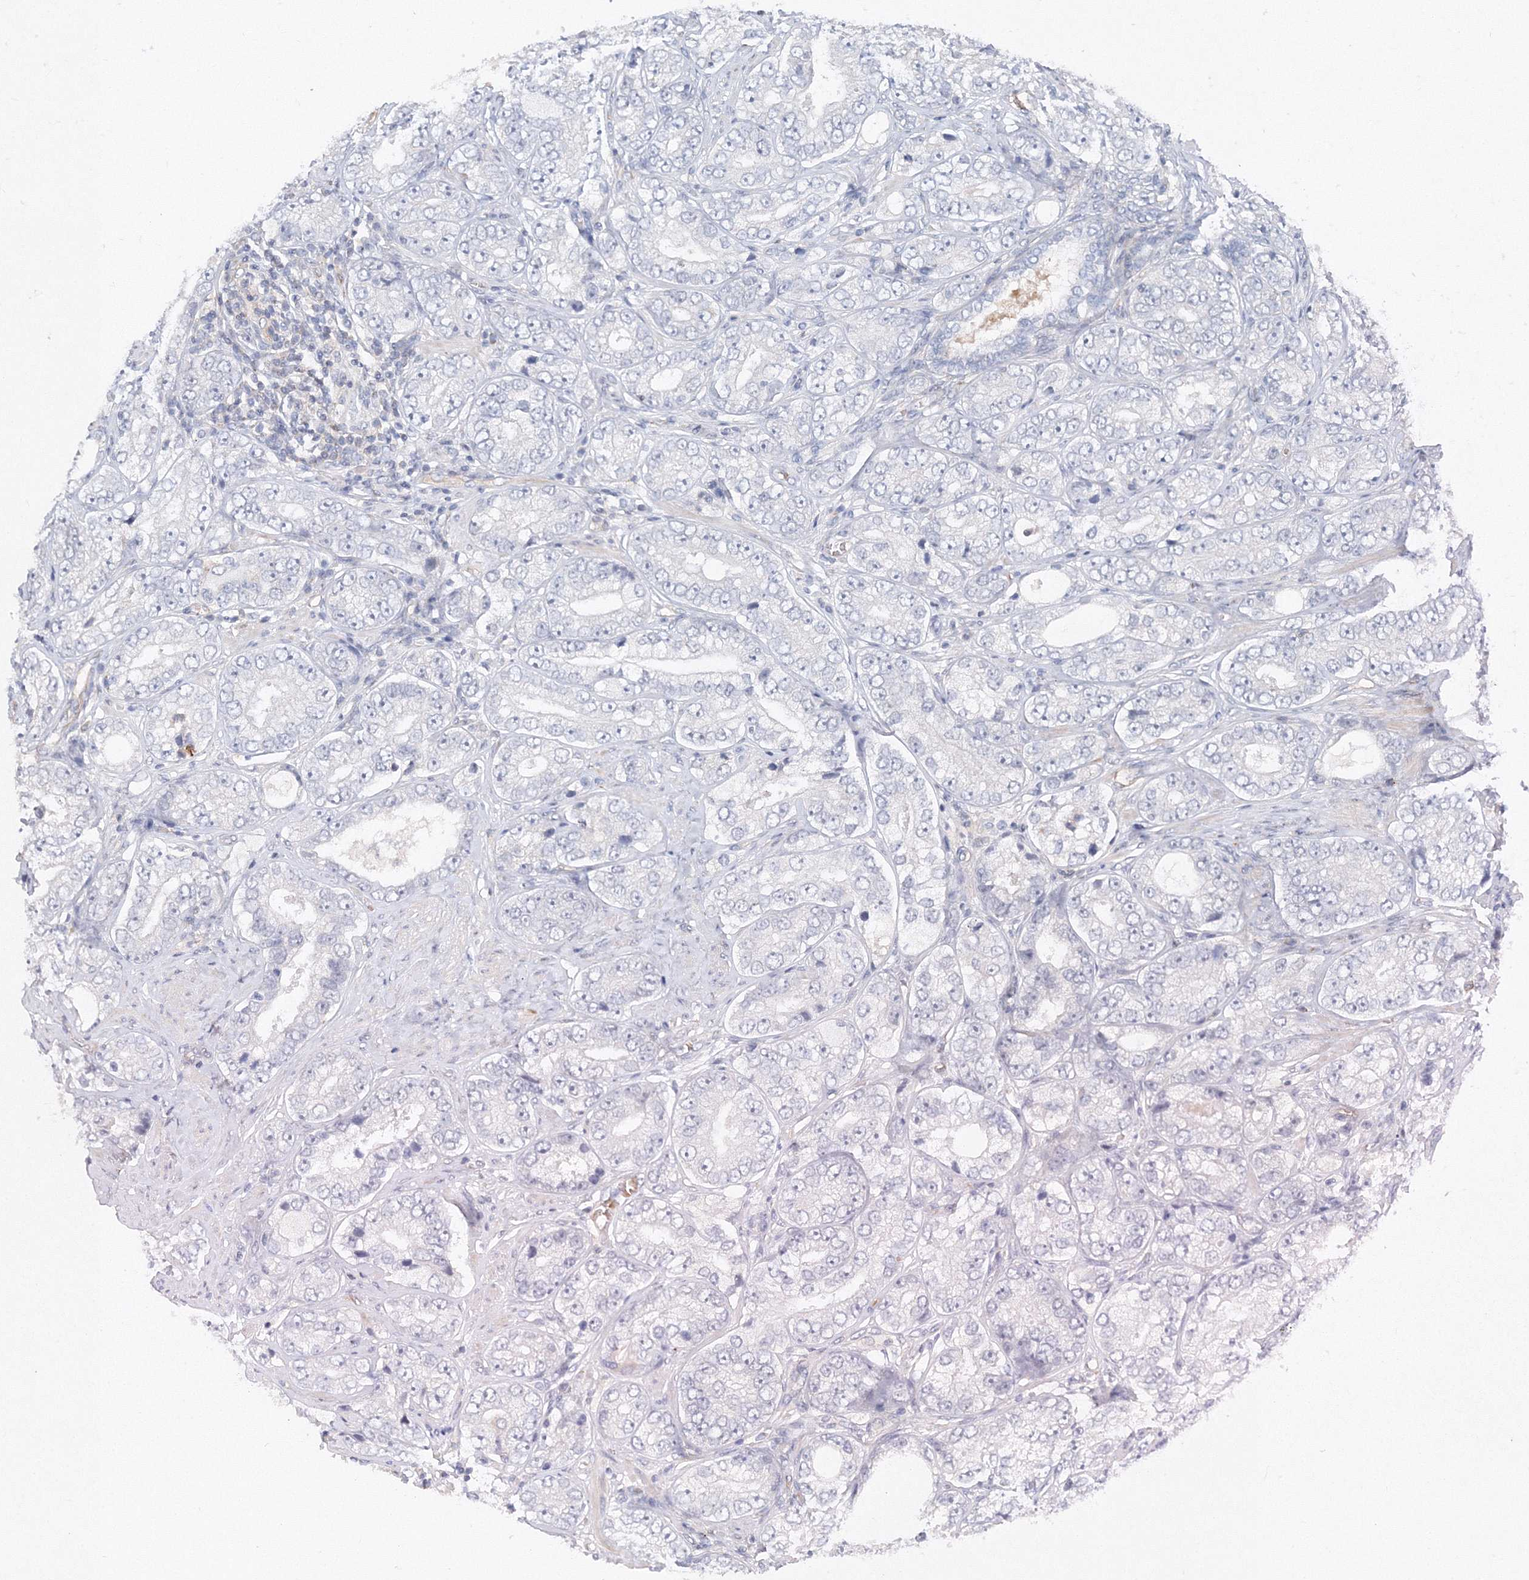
{"staining": {"intensity": "negative", "quantity": "none", "location": "none"}, "tissue": "prostate cancer", "cell_type": "Tumor cells", "image_type": "cancer", "snomed": [{"axis": "morphology", "description": "Adenocarcinoma, High grade"}, {"axis": "topography", "description": "Prostate"}], "caption": "The photomicrograph demonstrates no significant positivity in tumor cells of prostate cancer.", "gene": "SH3BP5", "patient": {"sex": "male", "age": 56}}